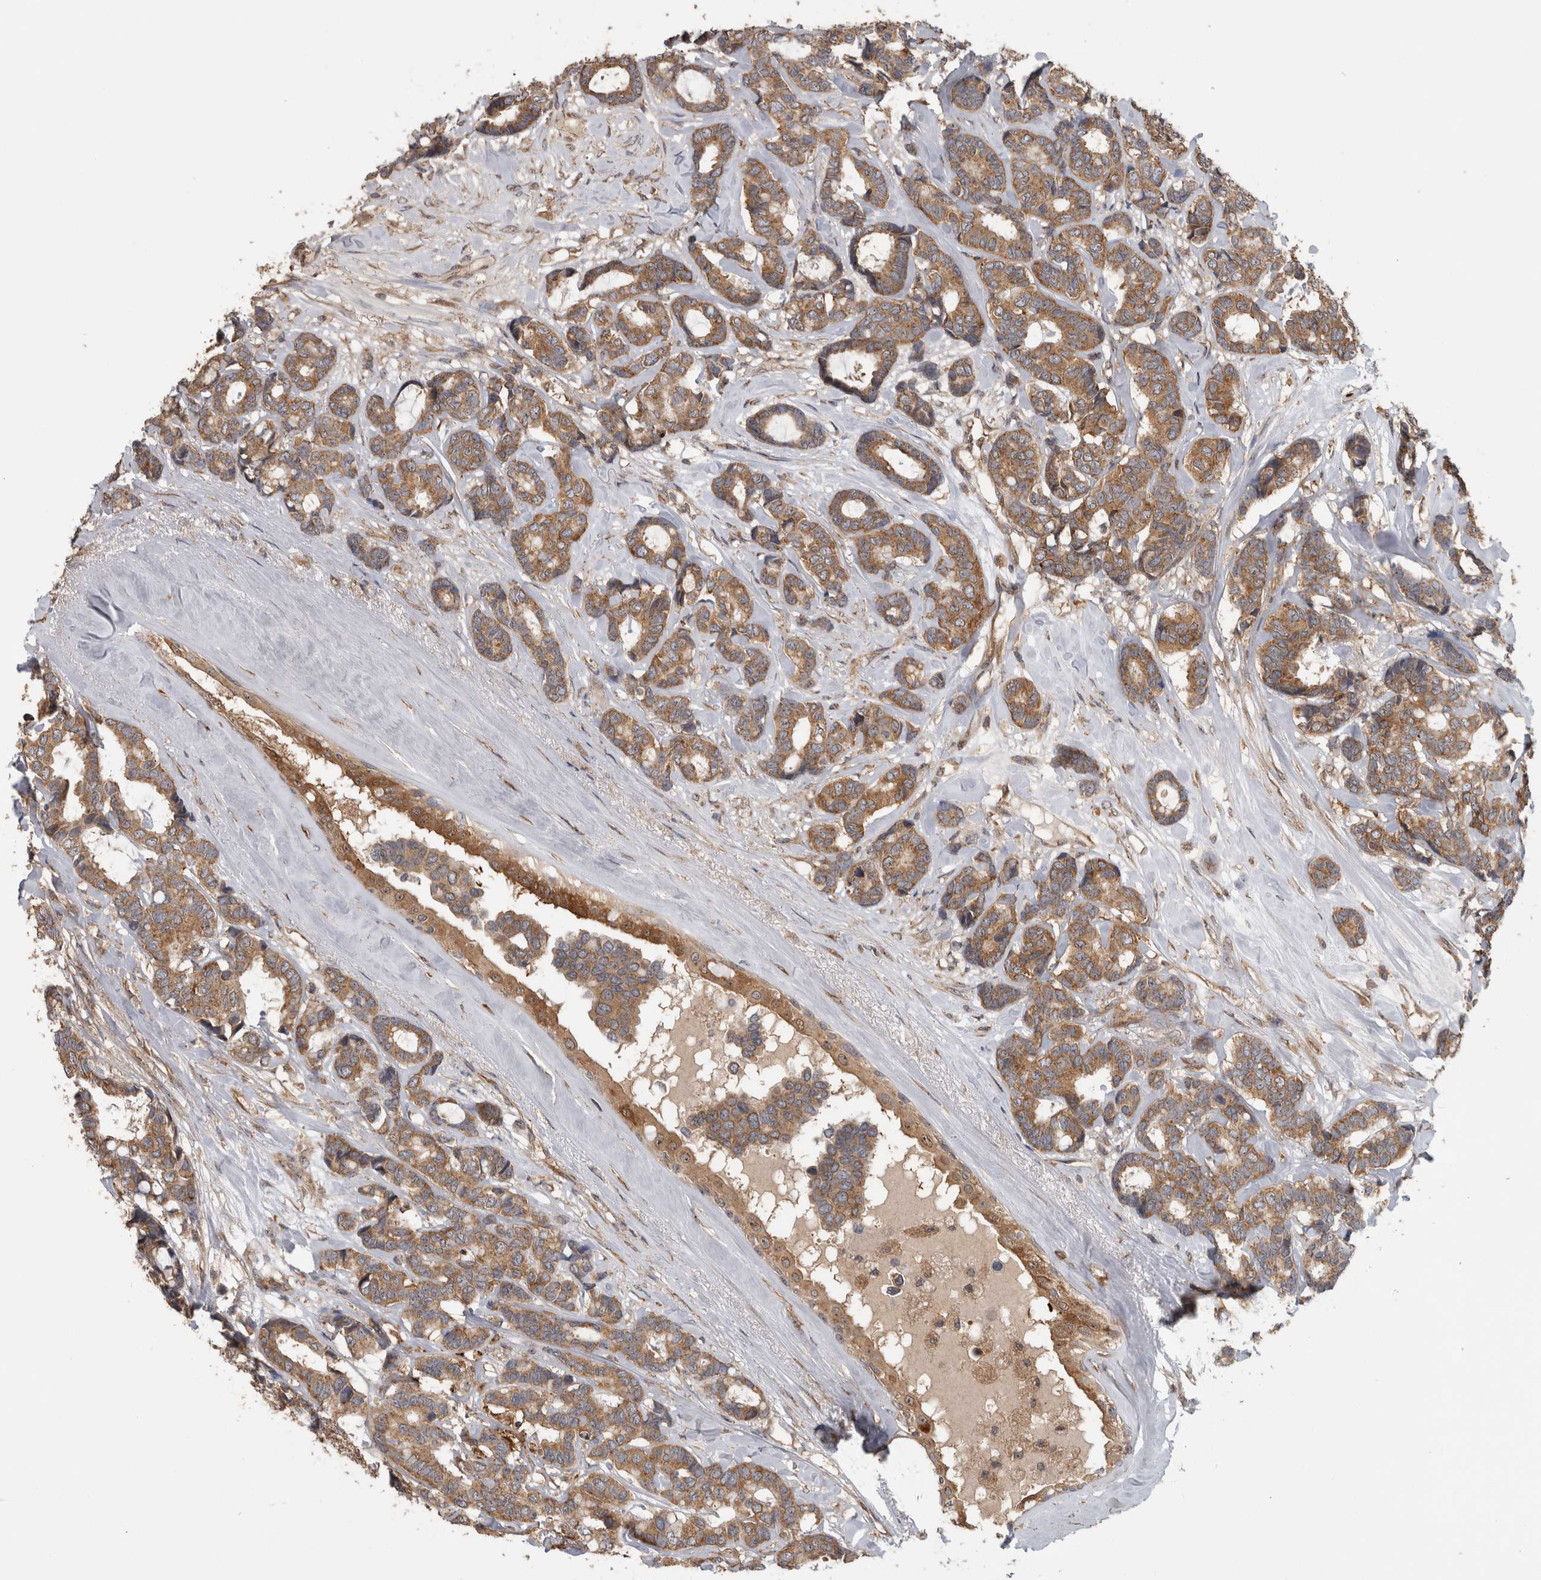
{"staining": {"intensity": "moderate", "quantity": ">75%", "location": "cytoplasmic/membranous"}, "tissue": "breast cancer", "cell_type": "Tumor cells", "image_type": "cancer", "snomed": [{"axis": "morphology", "description": "Duct carcinoma"}, {"axis": "topography", "description": "Breast"}], "caption": "An image showing moderate cytoplasmic/membranous staining in about >75% of tumor cells in breast intraductal carcinoma, as visualized by brown immunohistochemical staining.", "gene": "ATXN2", "patient": {"sex": "female", "age": 87}}